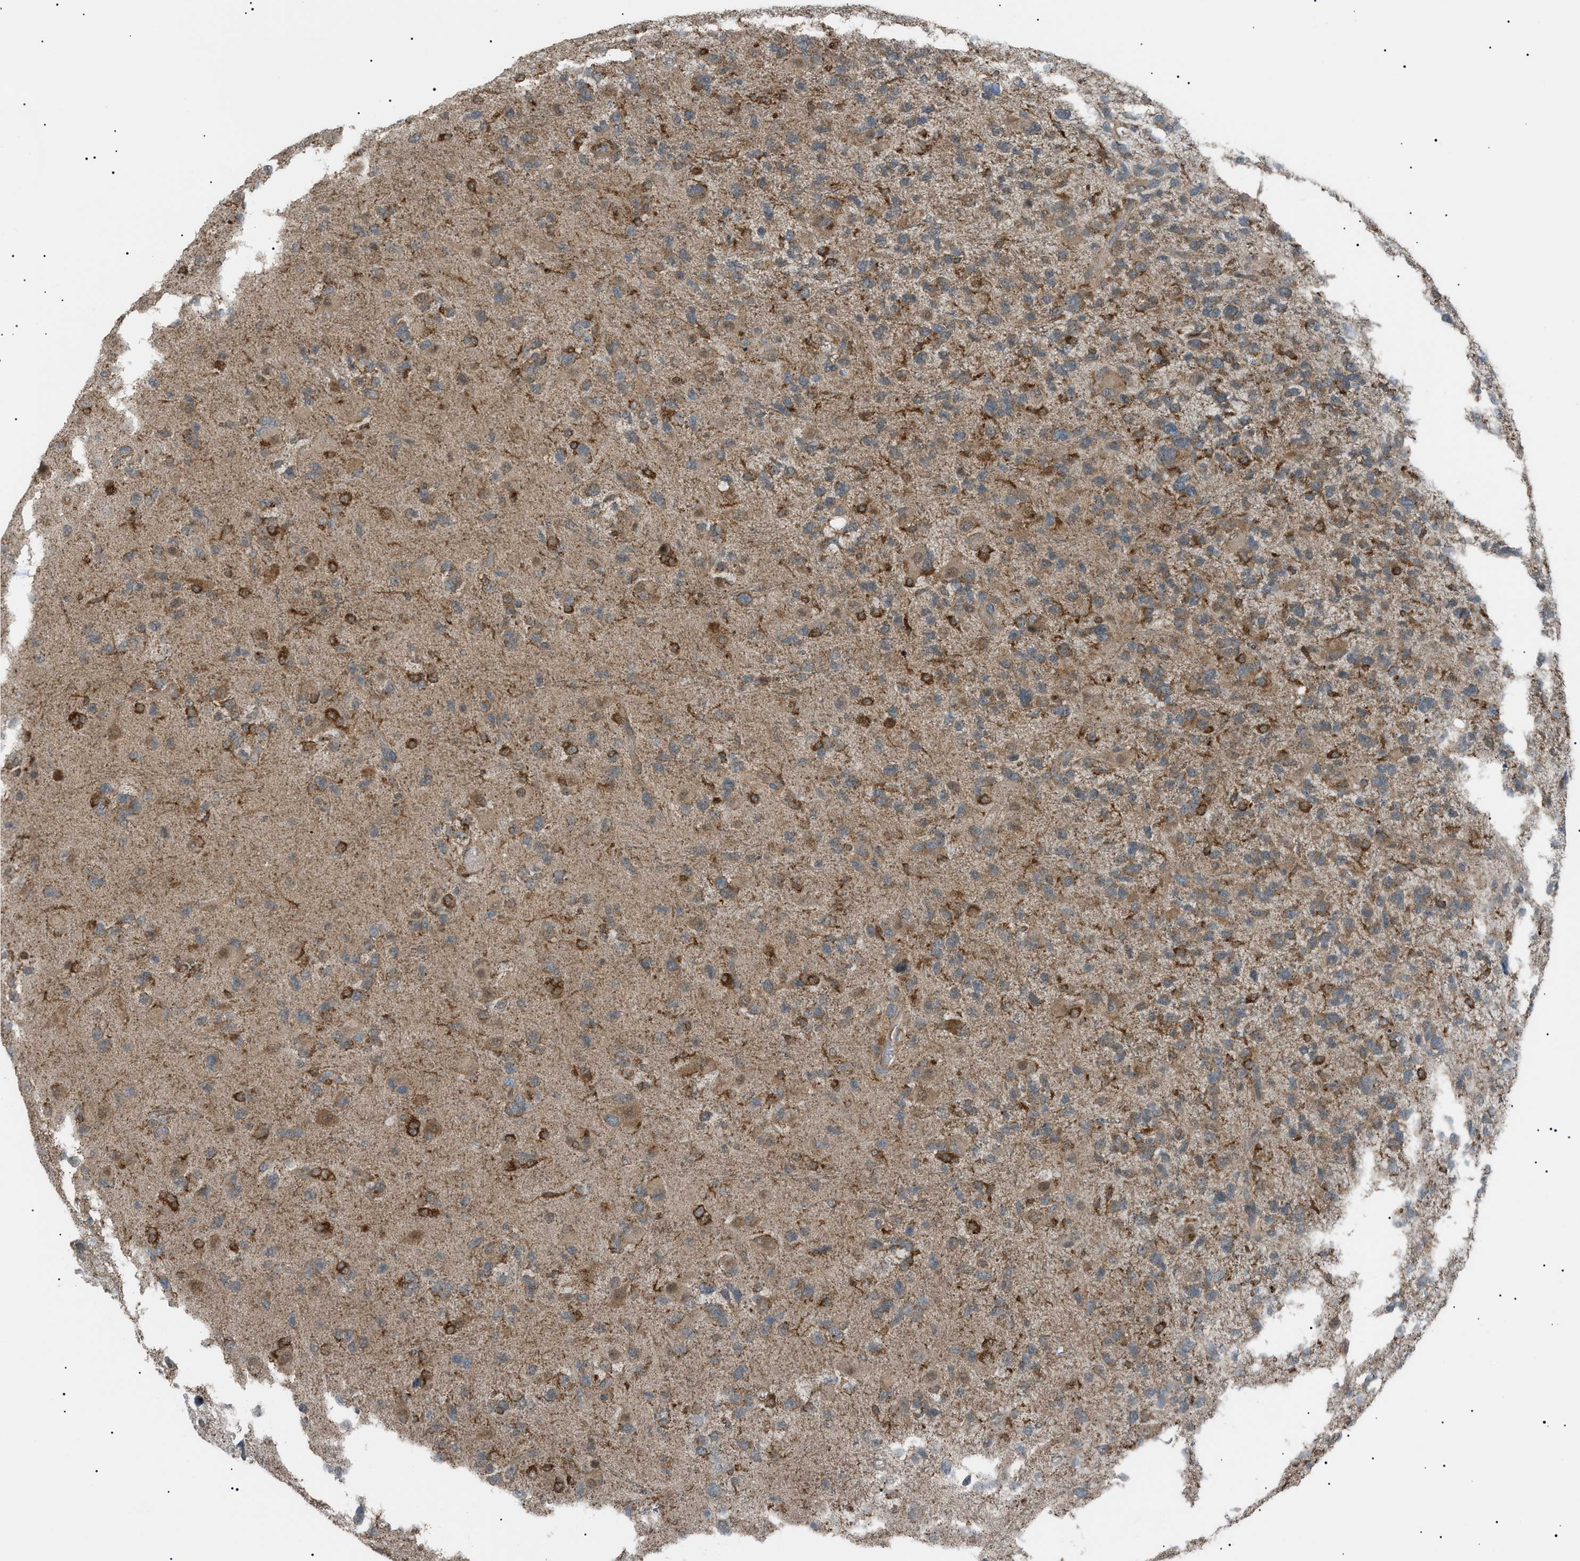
{"staining": {"intensity": "moderate", "quantity": "25%-75%", "location": "cytoplasmic/membranous"}, "tissue": "glioma", "cell_type": "Tumor cells", "image_type": "cancer", "snomed": [{"axis": "morphology", "description": "Glioma, malignant, High grade"}, {"axis": "topography", "description": "Brain"}], "caption": "Immunohistochemistry of human high-grade glioma (malignant) exhibits medium levels of moderate cytoplasmic/membranous staining in approximately 25%-75% of tumor cells.", "gene": "LPIN2", "patient": {"sex": "female", "age": 58}}